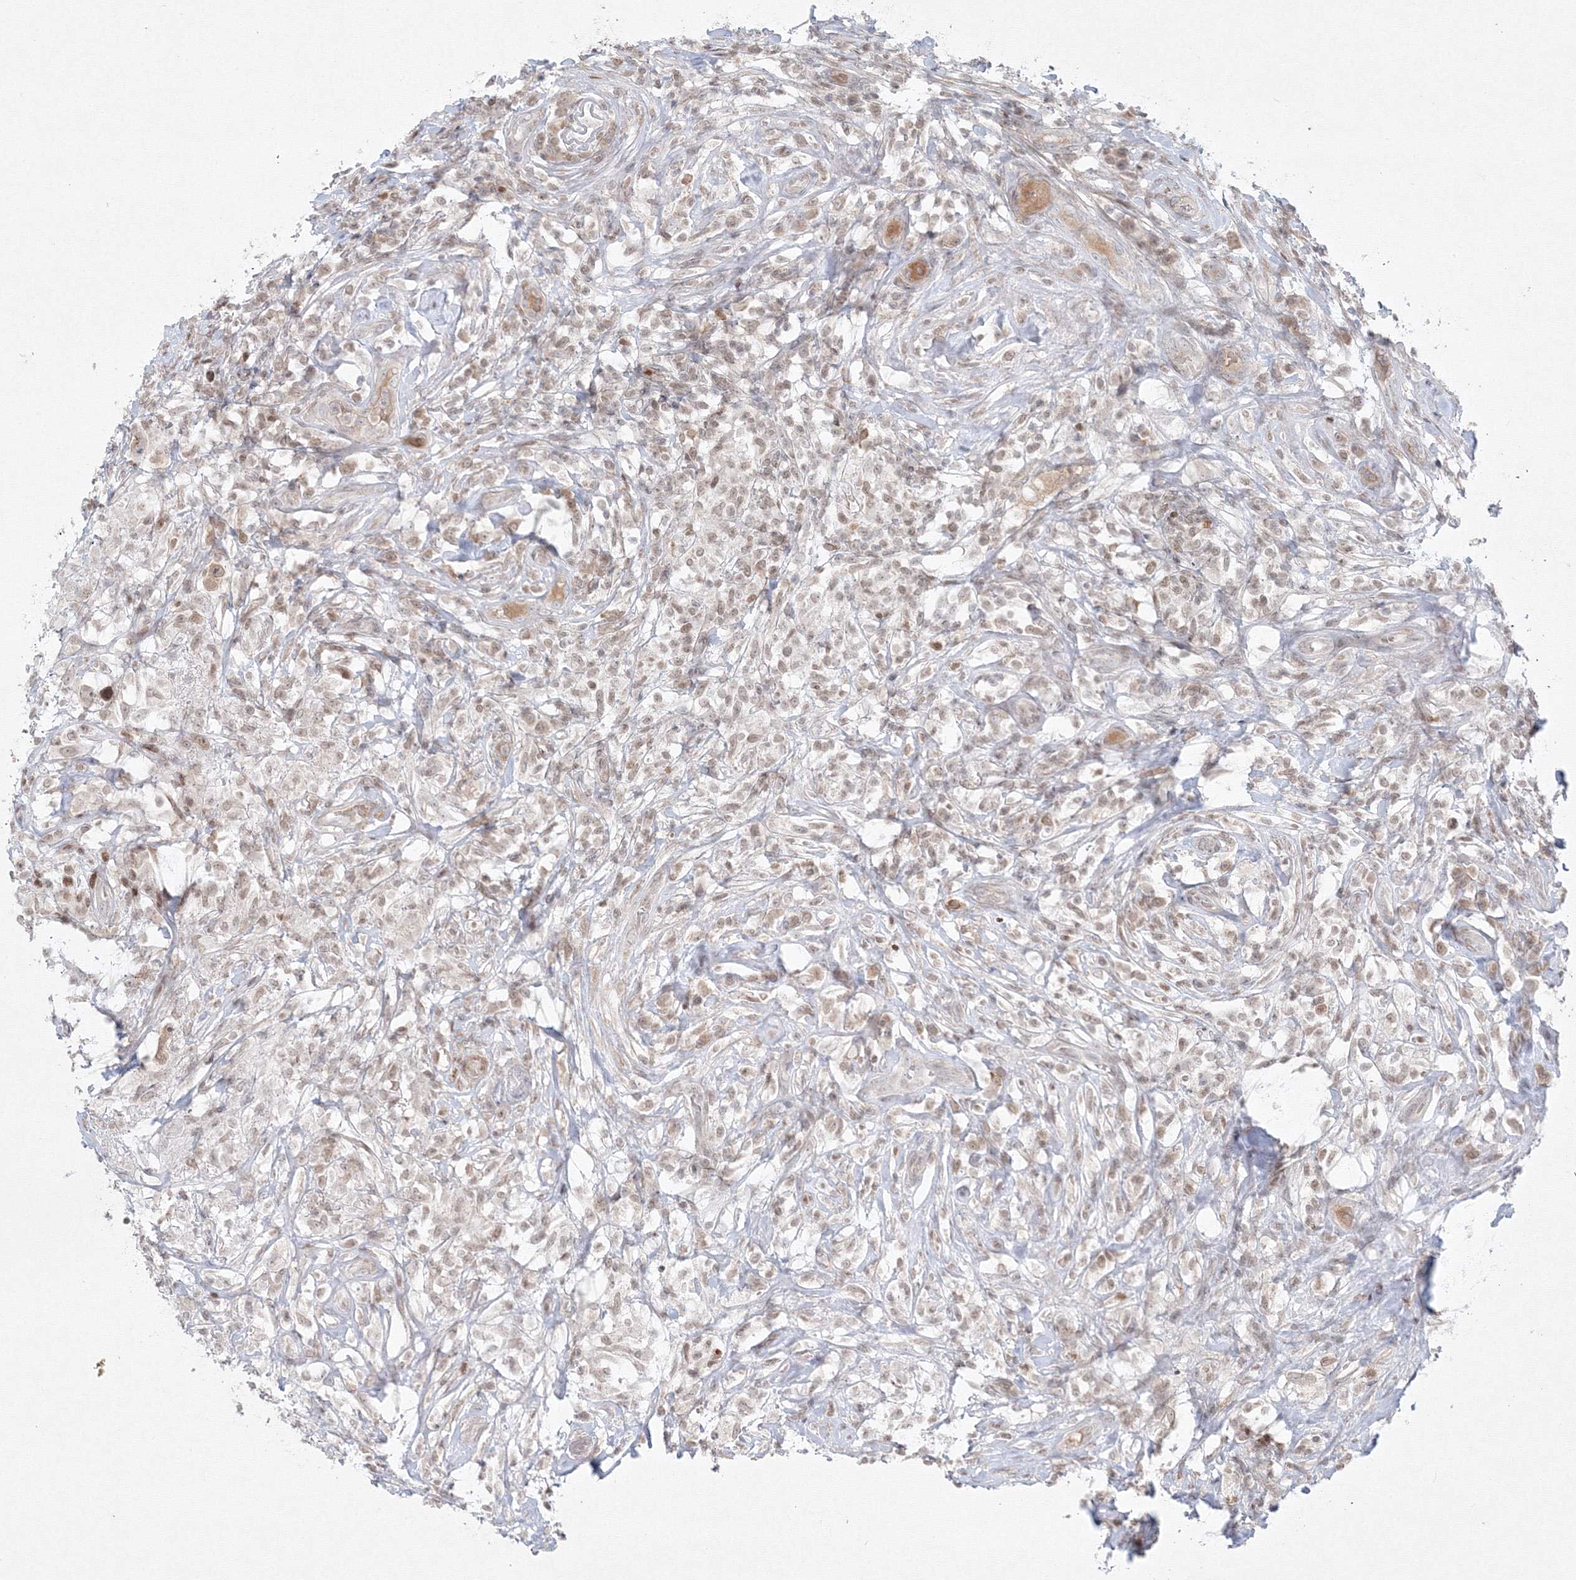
{"staining": {"intensity": "negative", "quantity": "none", "location": "none"}, "tissue": "testis cancer", "cell_type": "Tumor cells", "image_type": "cancer", "snomed": [{"axis": "morphology", "description": "Seminoma, NOS"}, {"axis": "topography", "description": "Testis"}], "caption": "Tumor cells are negative for protein expression in human testis cancer (seminoma).", "gene": "KIF4A", "patient": {"sex": "male", "age": 49}}